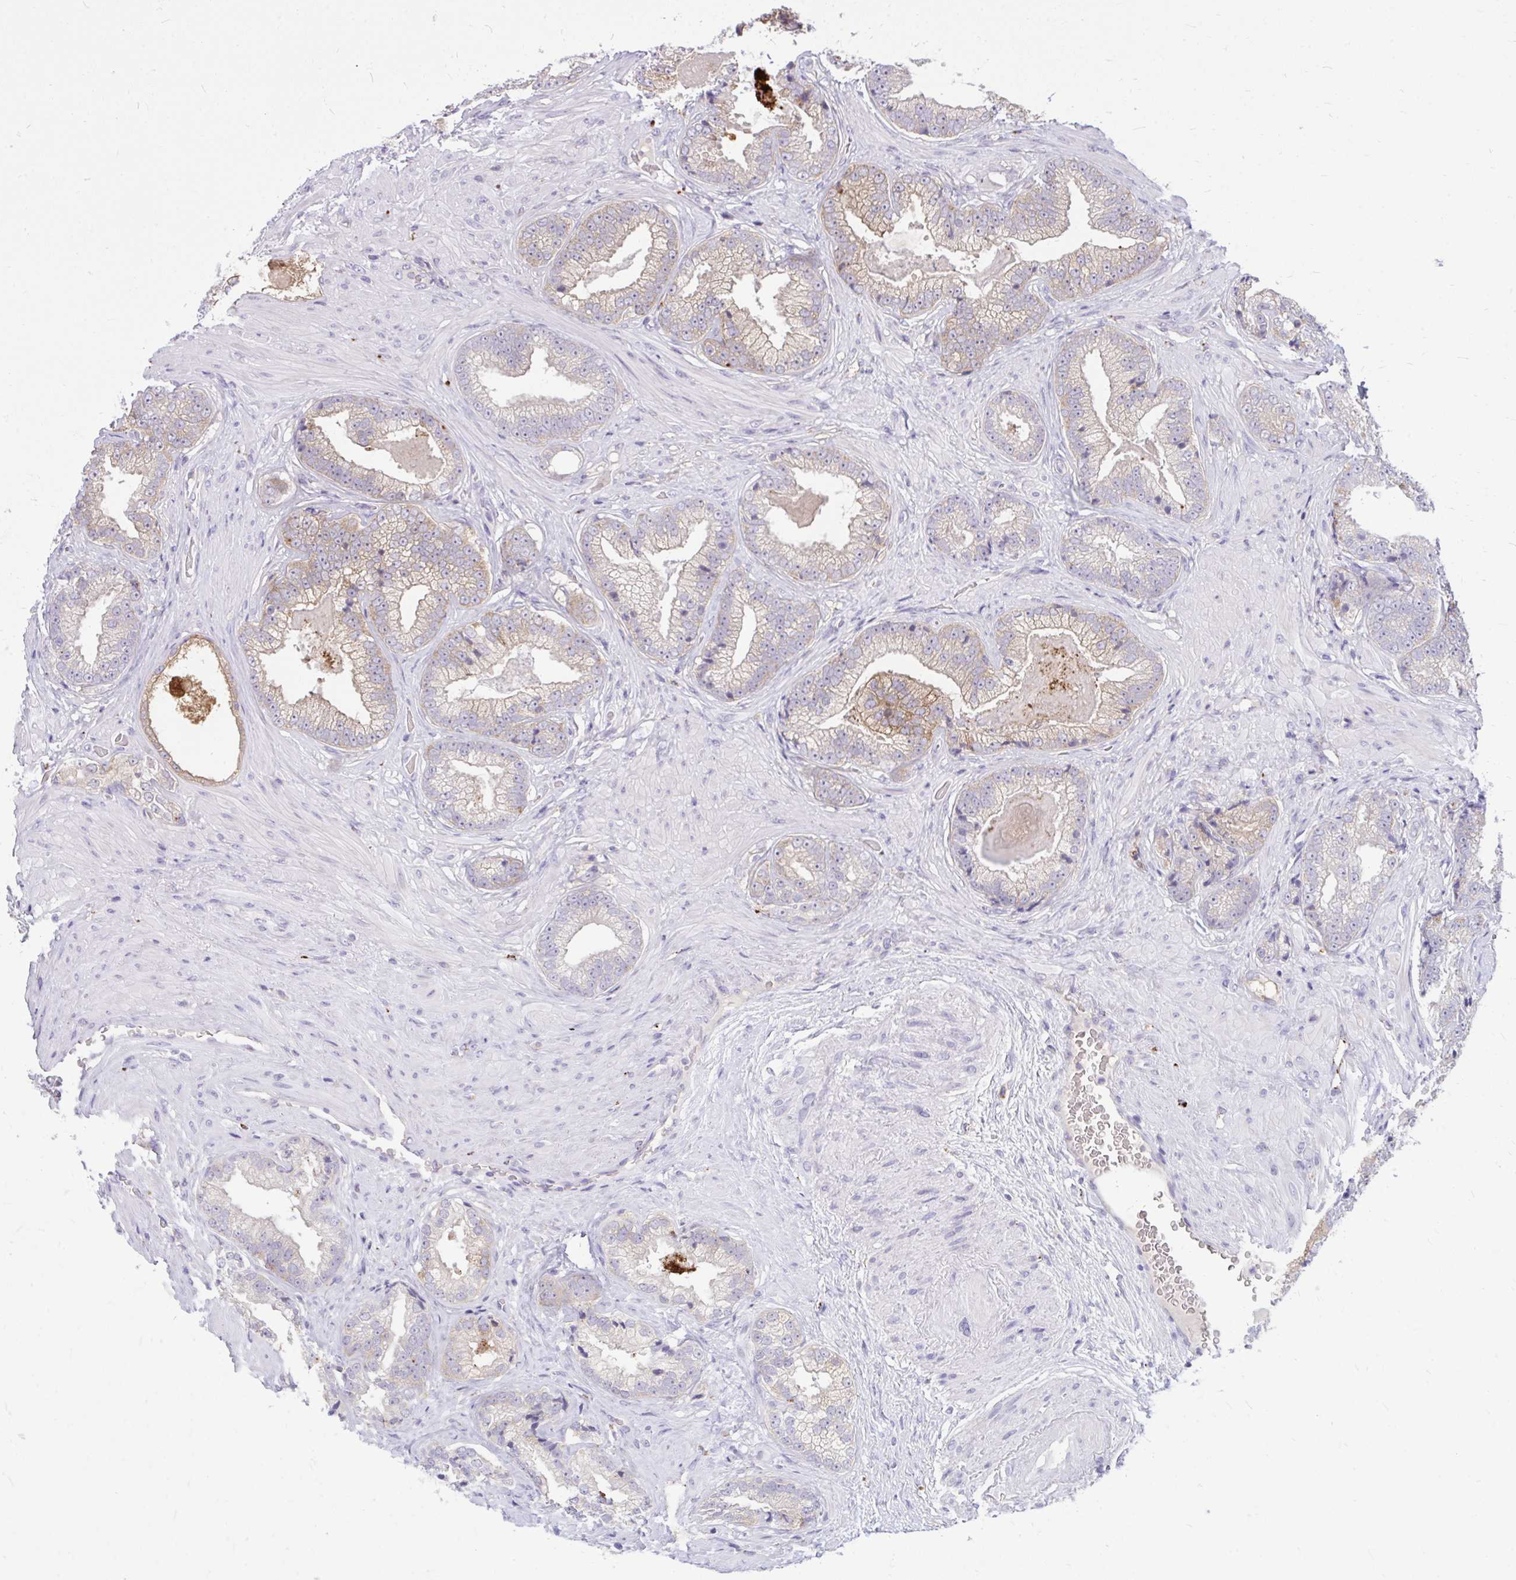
{"staining": {"intensity": "moderate", "quantity": "25%-75%", "location": "cytoplasmic/membranous"}, "tissue": "prostate cancer", "cell_type": "Tumor cells", "image_type": "cancer", "snomed": [{"axis": "morphology", "description": "Adenocarcinoma, Low grade"}, {"axis": "topography", "description": "Prostate"}], "caption": "Immunohistochemical staining of human prostate cancer exhibits medium levels of moderate cytoplasmic/membranous protein positivity in about 25%-75% of tumor cells.", "gene": "ZSCAN25", "patient": {"sex": "male", "age": 61}}